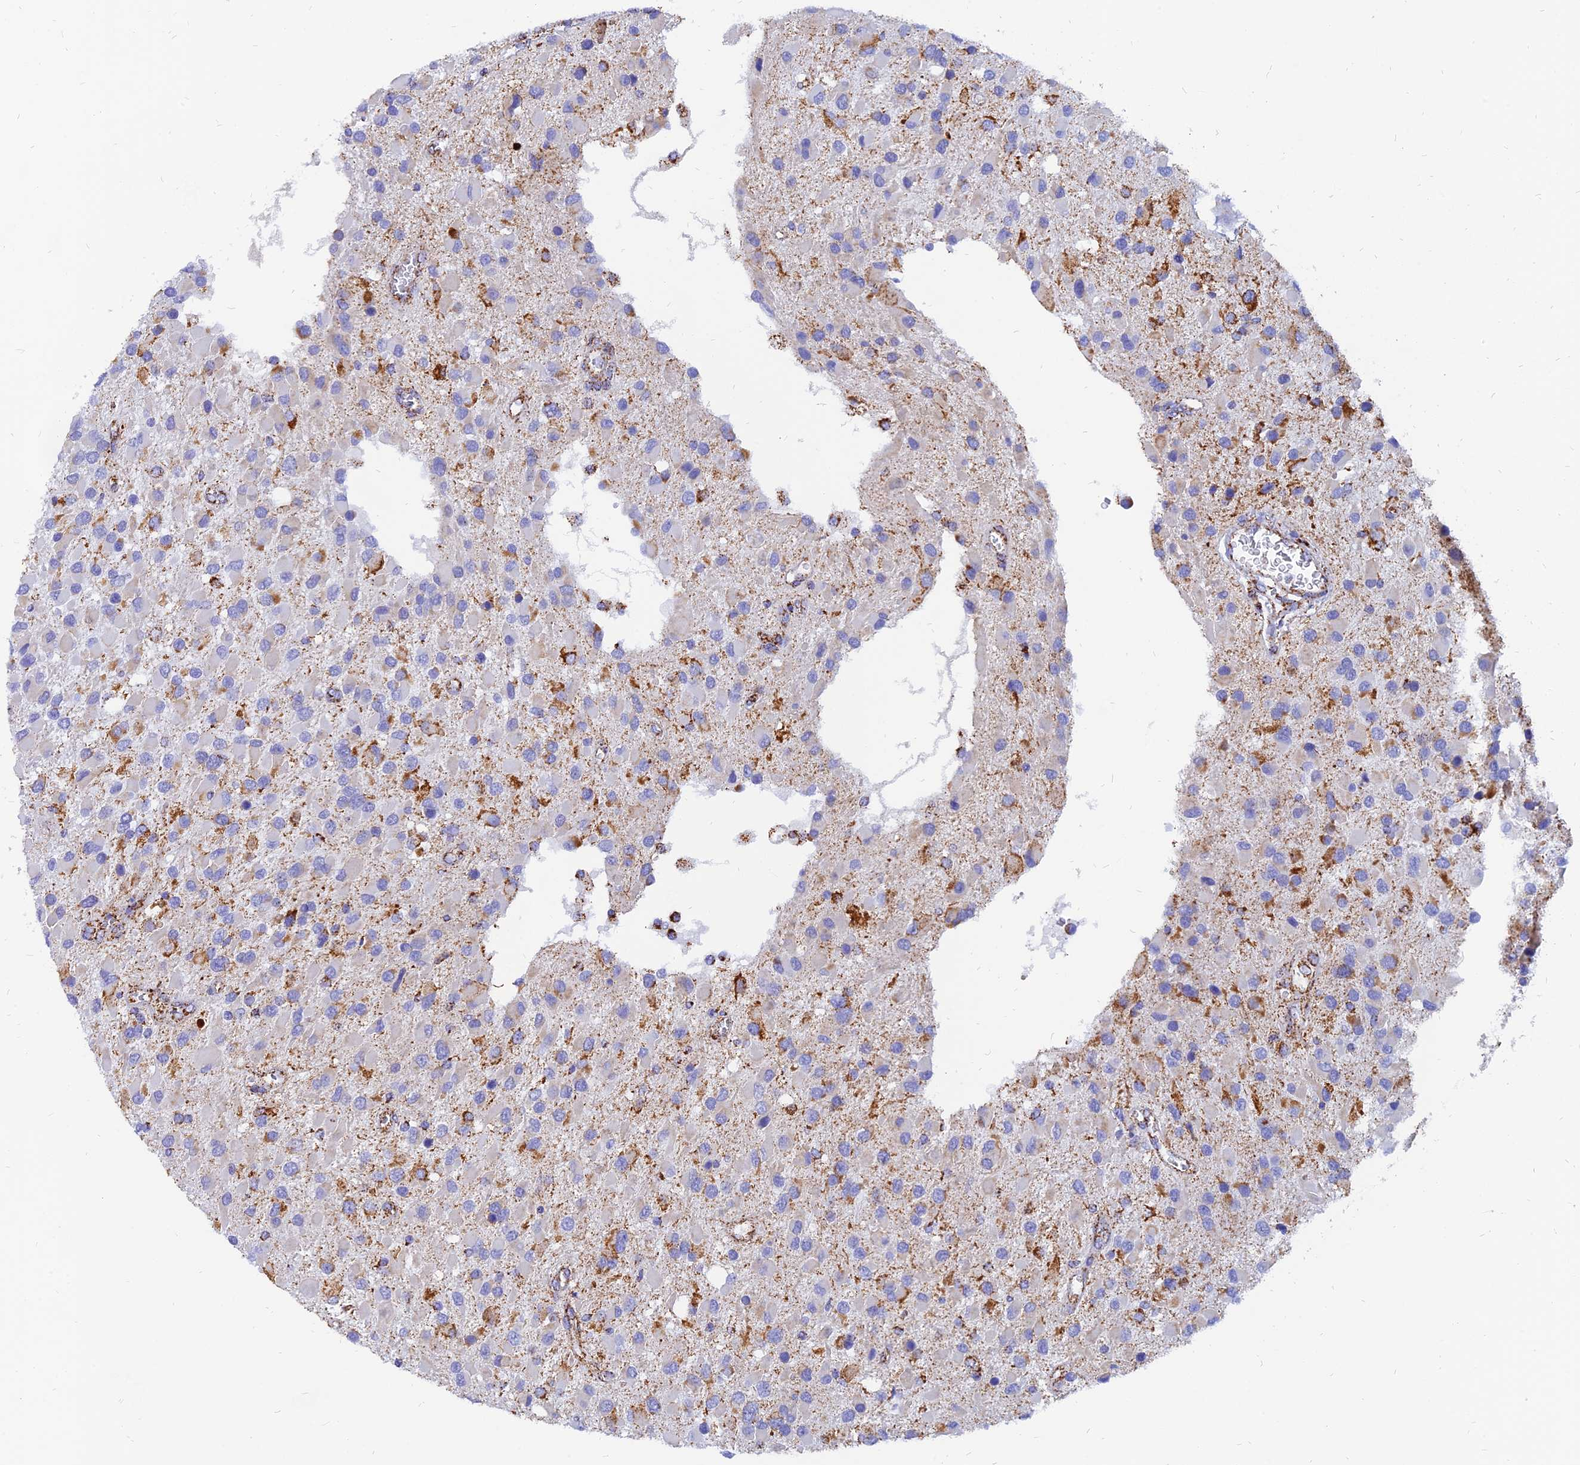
{"staining": {"intensity": "strong", "quantity": "<25%", "location": "cytoplasmic/membranous"}, "tissue": "glioma", "cell_type": "Tumor cells", "image_type": "cancer", "snomed": [{"axis": "morphology", "description": "Glioma, malignant, High grade"}, {"axis": "topography", "description": "Brain"}], "caption": "Tumor cells show medium levels of strong cytoplasmic/membranous staining in approximately <25% of cells in malignant glioma (high-grade).", "gene": "NDUFB6", "patient": {"sex": "male", "age": 53}}